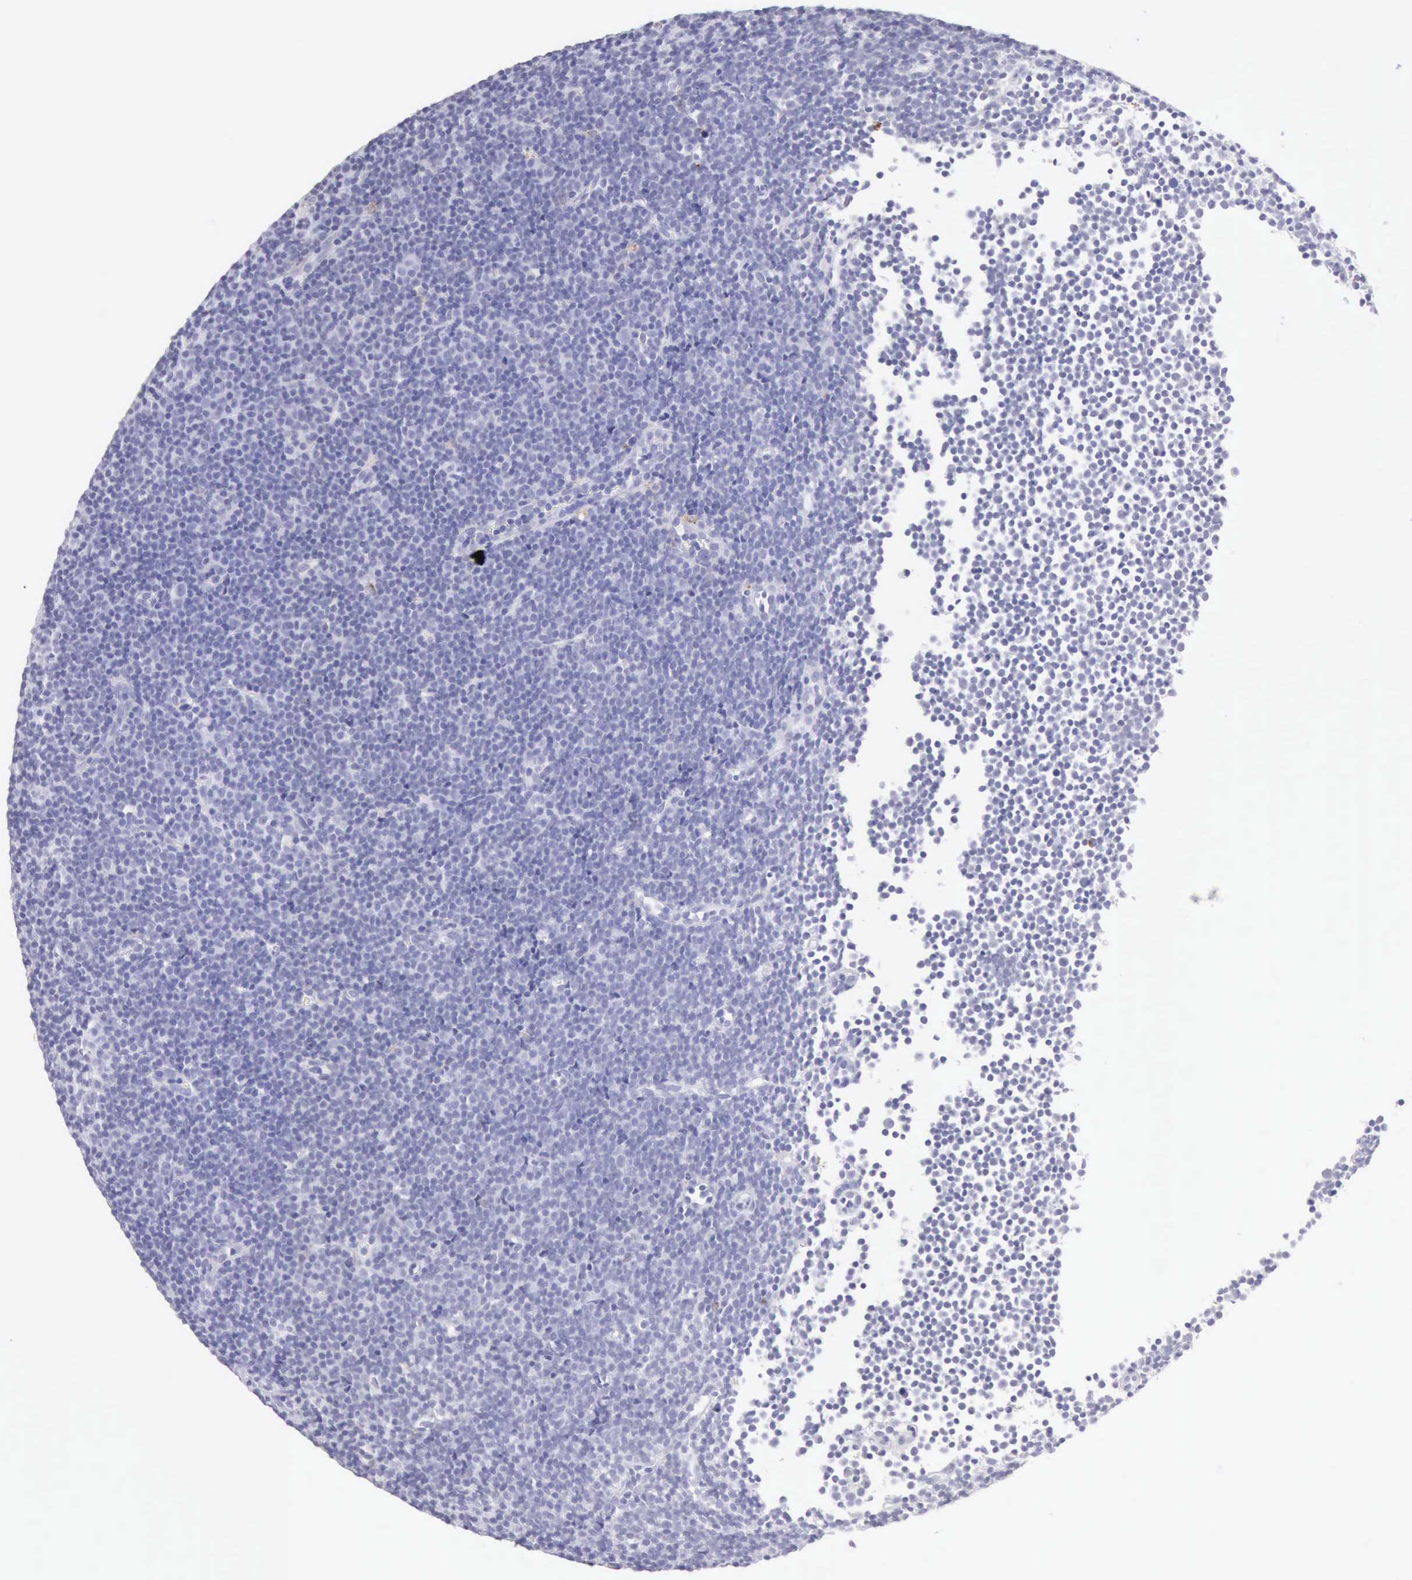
{"staining": {"intensity": "negative", "quantity": "none", "location": "none"}, "tissue": "lymphoma", "cell_type": "Tumor cells", "image_type": "cancer", "snomed": [{"axis": "morphology", "description": "Malignant lymphoma, non-Hodgkin's type, Low grade"}, {"axis": "topography", "description": "Lymph node"}], "caption": "This is an immunohistochemistry micrograph of malignant lymphoma, non-Hodgkin's type (low-grade). There is no positivity in tumor cells.", "gene": "RNASE1", "patient": {"sex": "male", "age": 57}}